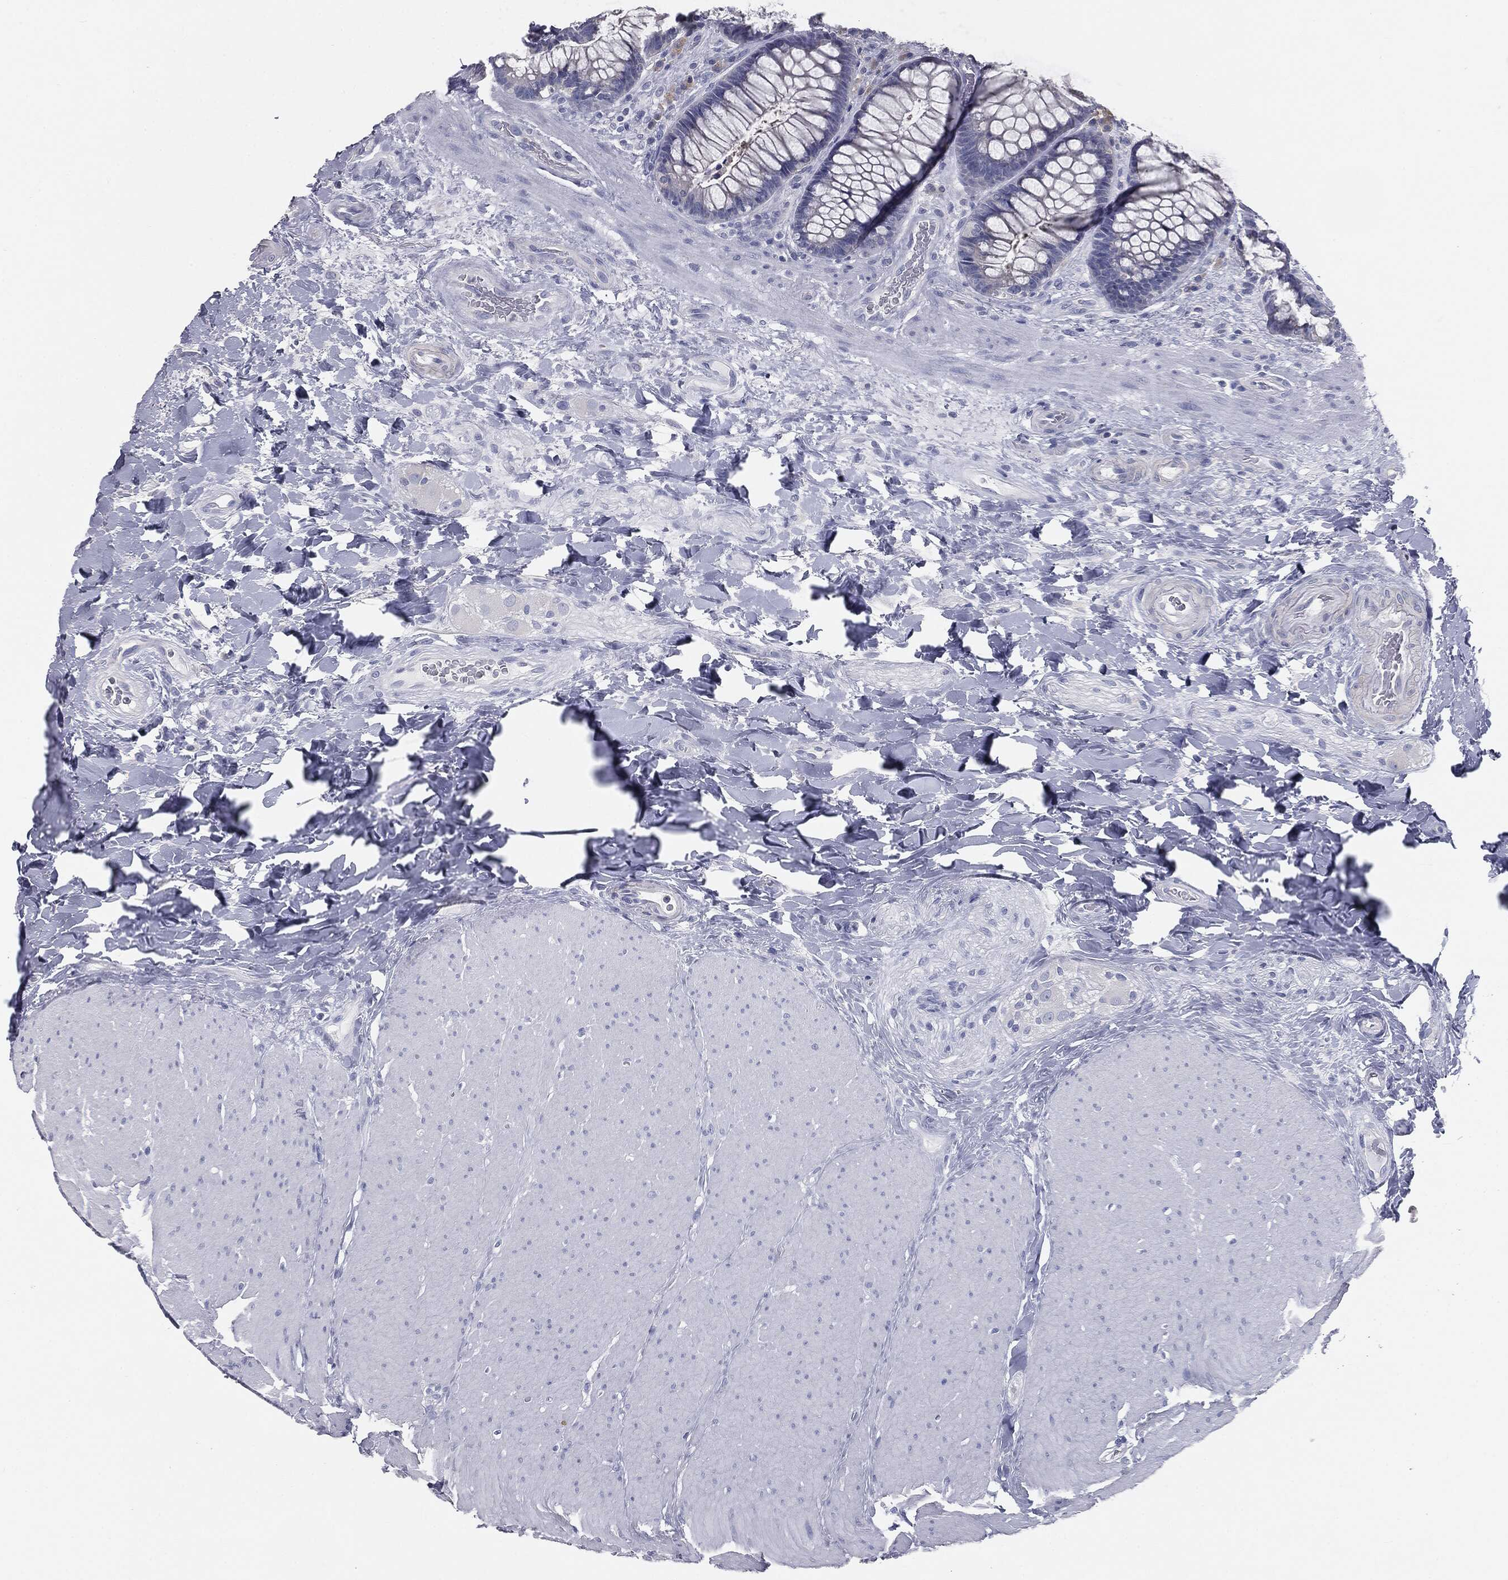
{"staining": {"intensity": "negative", "quantity": "none", "location": "none"}, "tissue": "rectum", "cell_type": "Glandular cells", "image_type": "normal", "snomed": [{"axis": "morphology", "description": "Normal tissue, NOS"}, {"axis": "topography", "description": "Rectum"}], "caption": "This is an IHC histopathology image of normal human rectum. There is no expression in glandular cells.", "gene": "CAV3", "patient": {"sex": "female", "age": 58}}